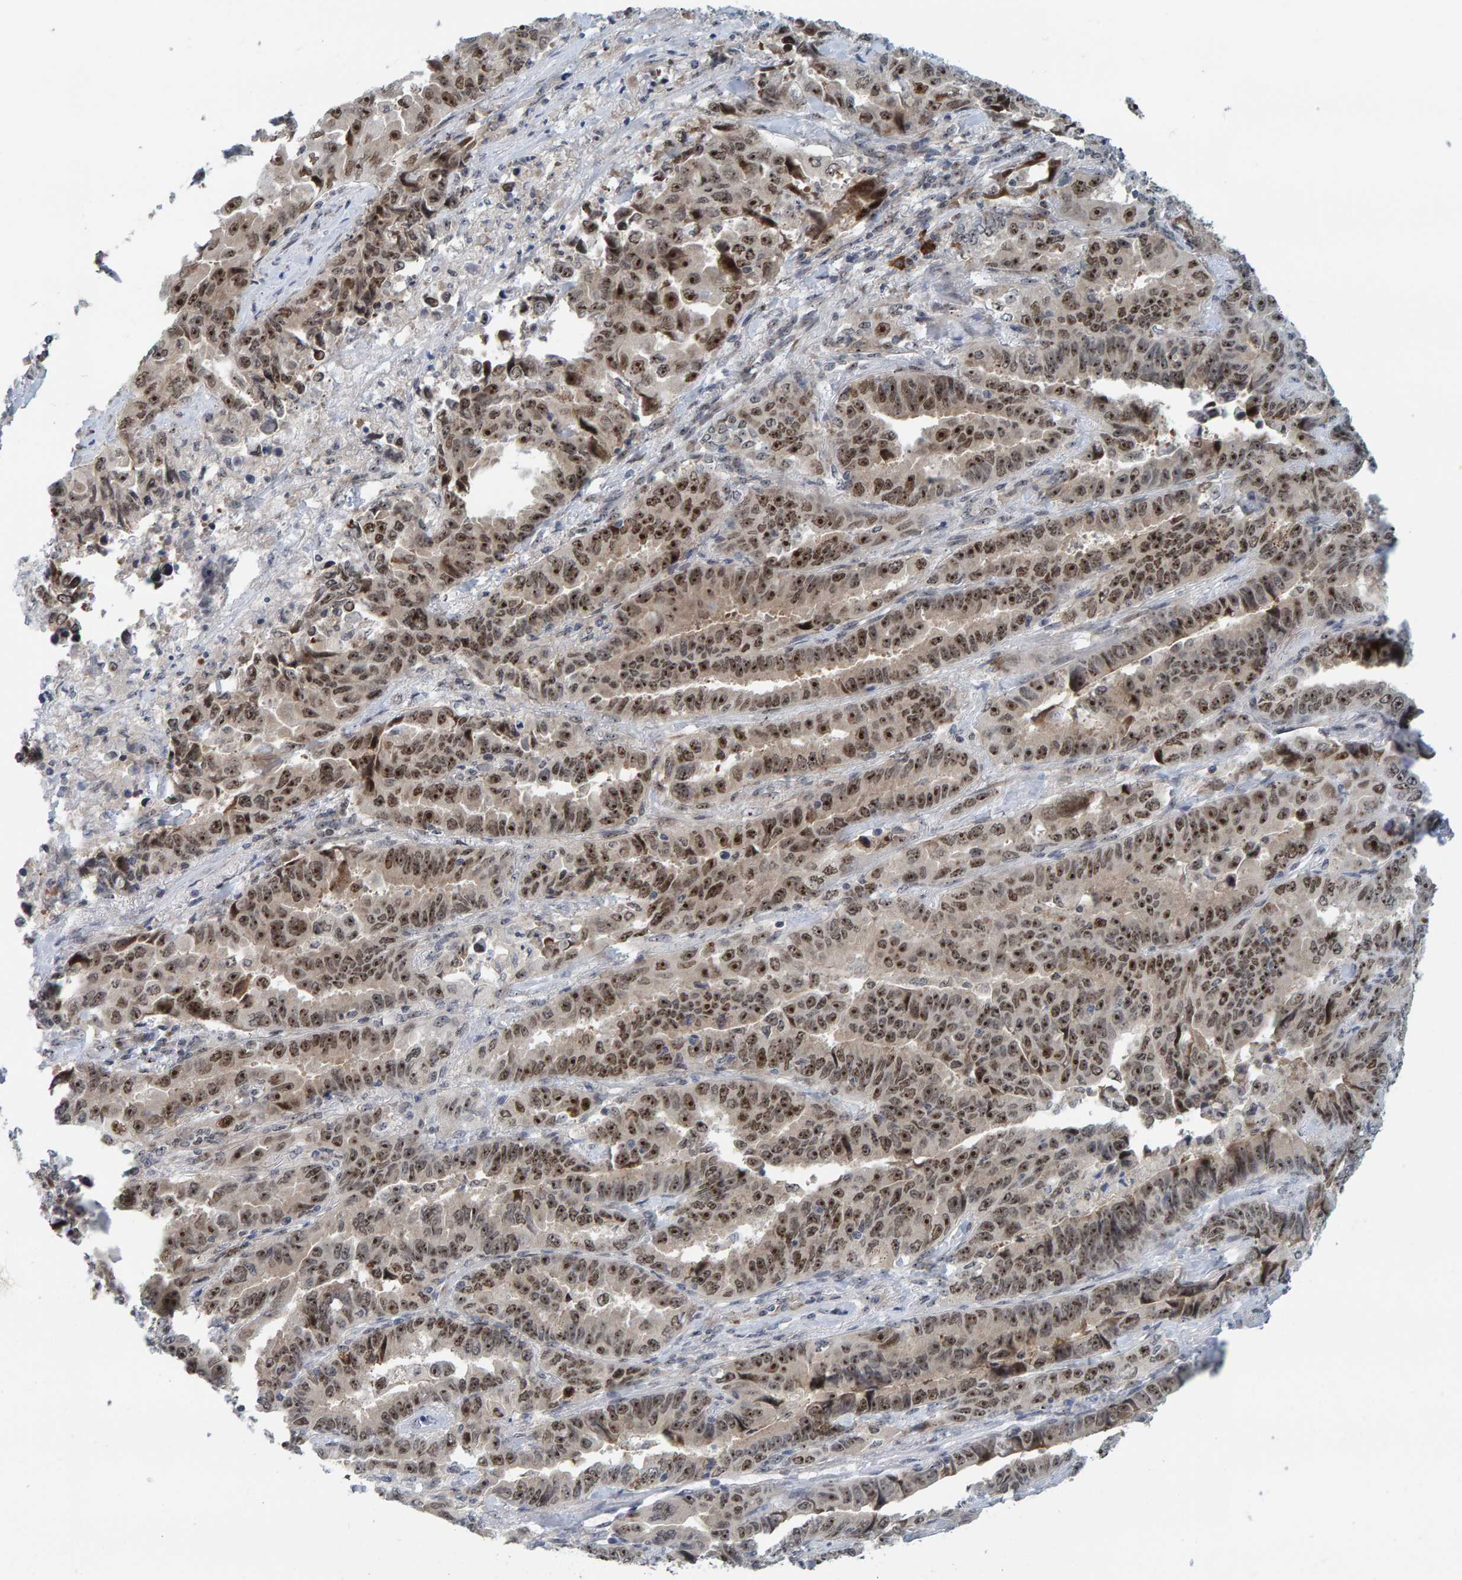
{"staining": {"intensity": "strong", "quantity": ">75%", "location": "nuclear"}, "tissue": "lung cancer", "cell_type": "Tumor cells", "image_type": "cancer", "snomed": [{"axis": "morphology", "description": "Adenocarcinoma, NOS"}, {"axis": "topography", "description": "Lung"}], "caption": "A brown stain labels strong nuclear expression of a protein in human adenocarcinoma (lung) tumor cells. Nuclei are stained in blue.", "gene": "POLR1E", "patient": {"sex": "female", "age": 51}}